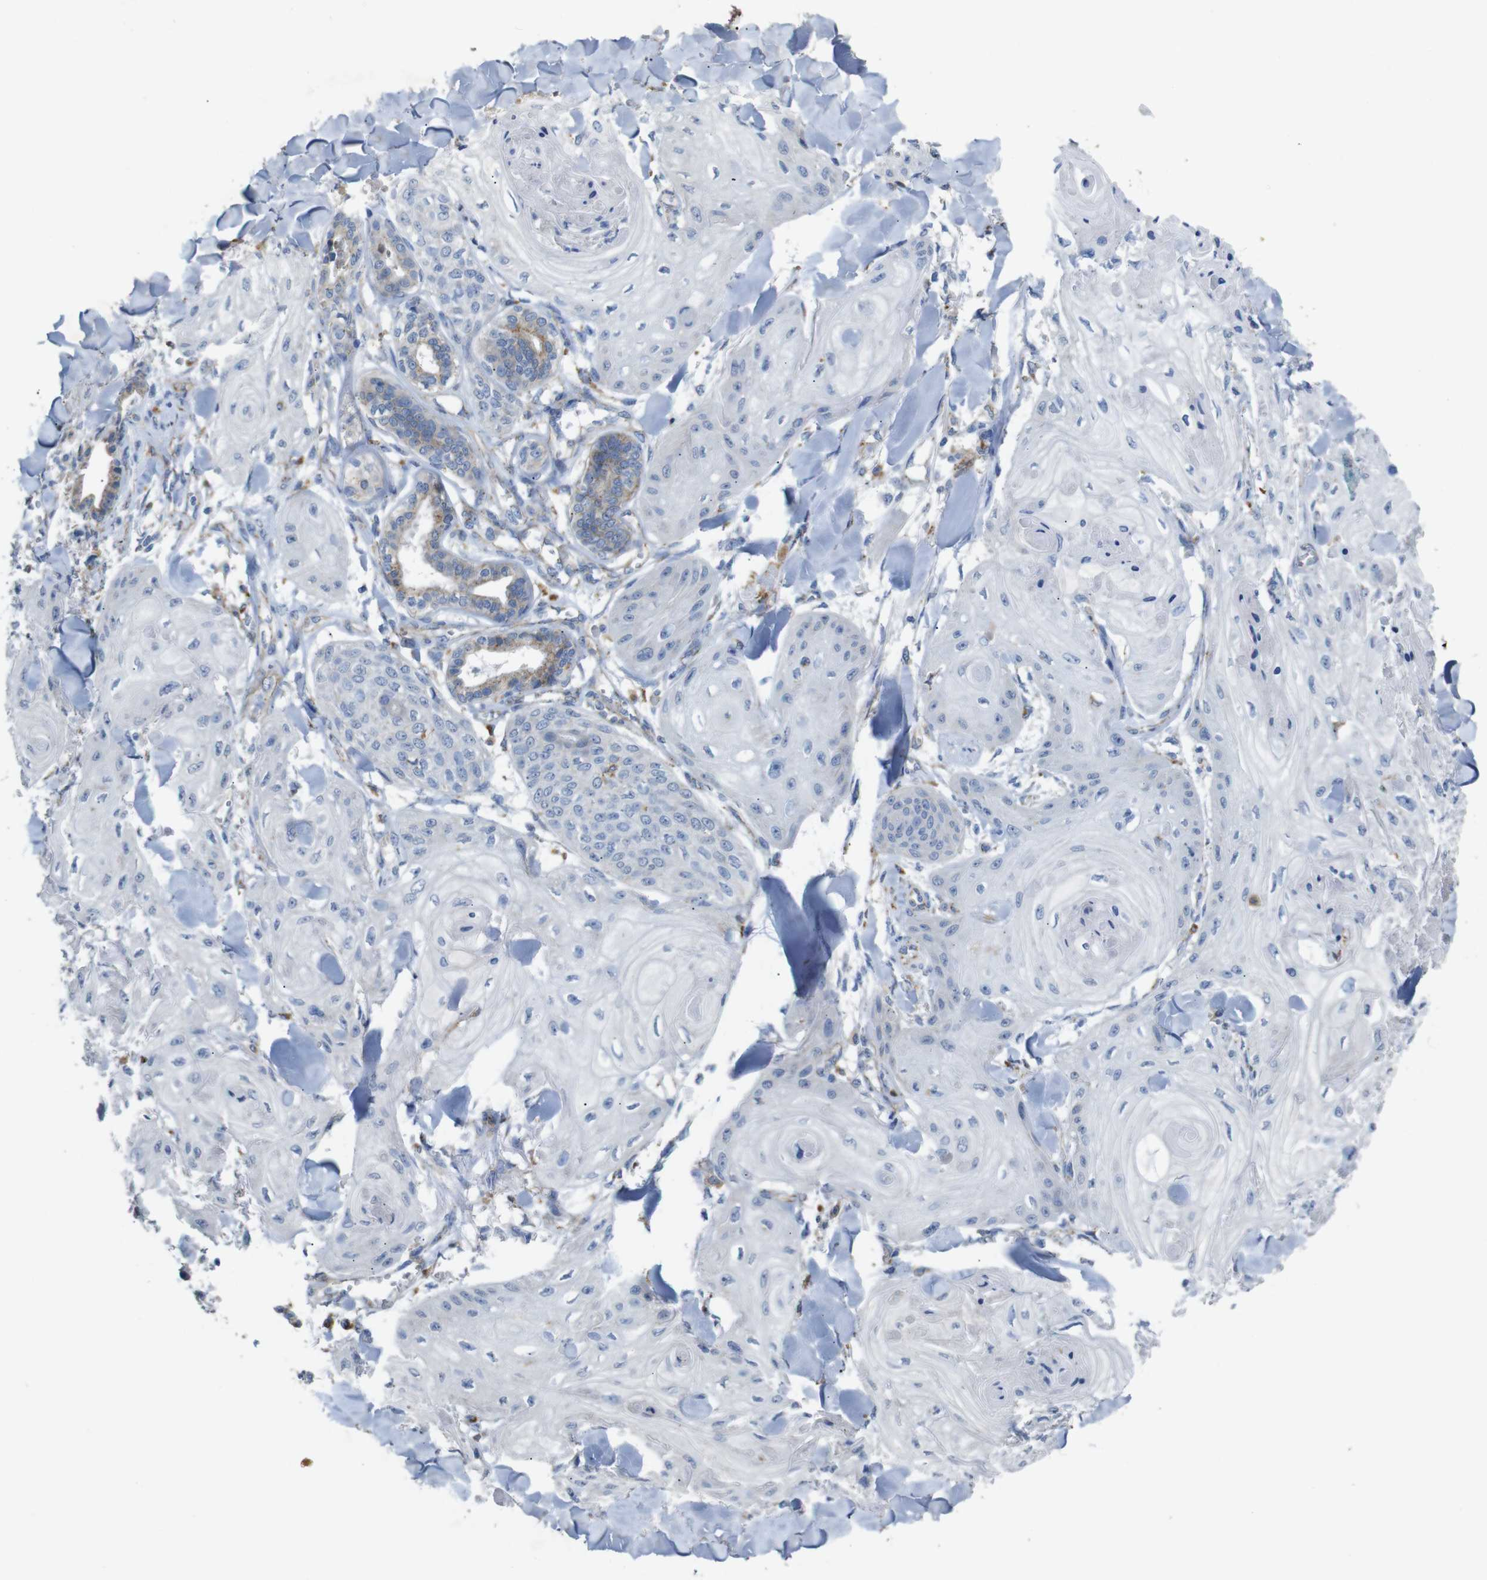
{"staining": {"intensity": "negative", "quantity": "none", "location": "none"}, "tissue": "skin cancer", "cell_type": "Tumor cells", "image_type": "cancer", "snomed": [{"axis": "morphology", "description": "Squamous cell carcinoma, NOS"}, {"axis": "topography", "description": "Skin"}], "caption": "Immunohistochemical staining of skin squamous cell carcinoma displays no significant positivity in tumor cells.", "gene": "NHLRC3", "patient": {"sex": "male", "age": 74}}